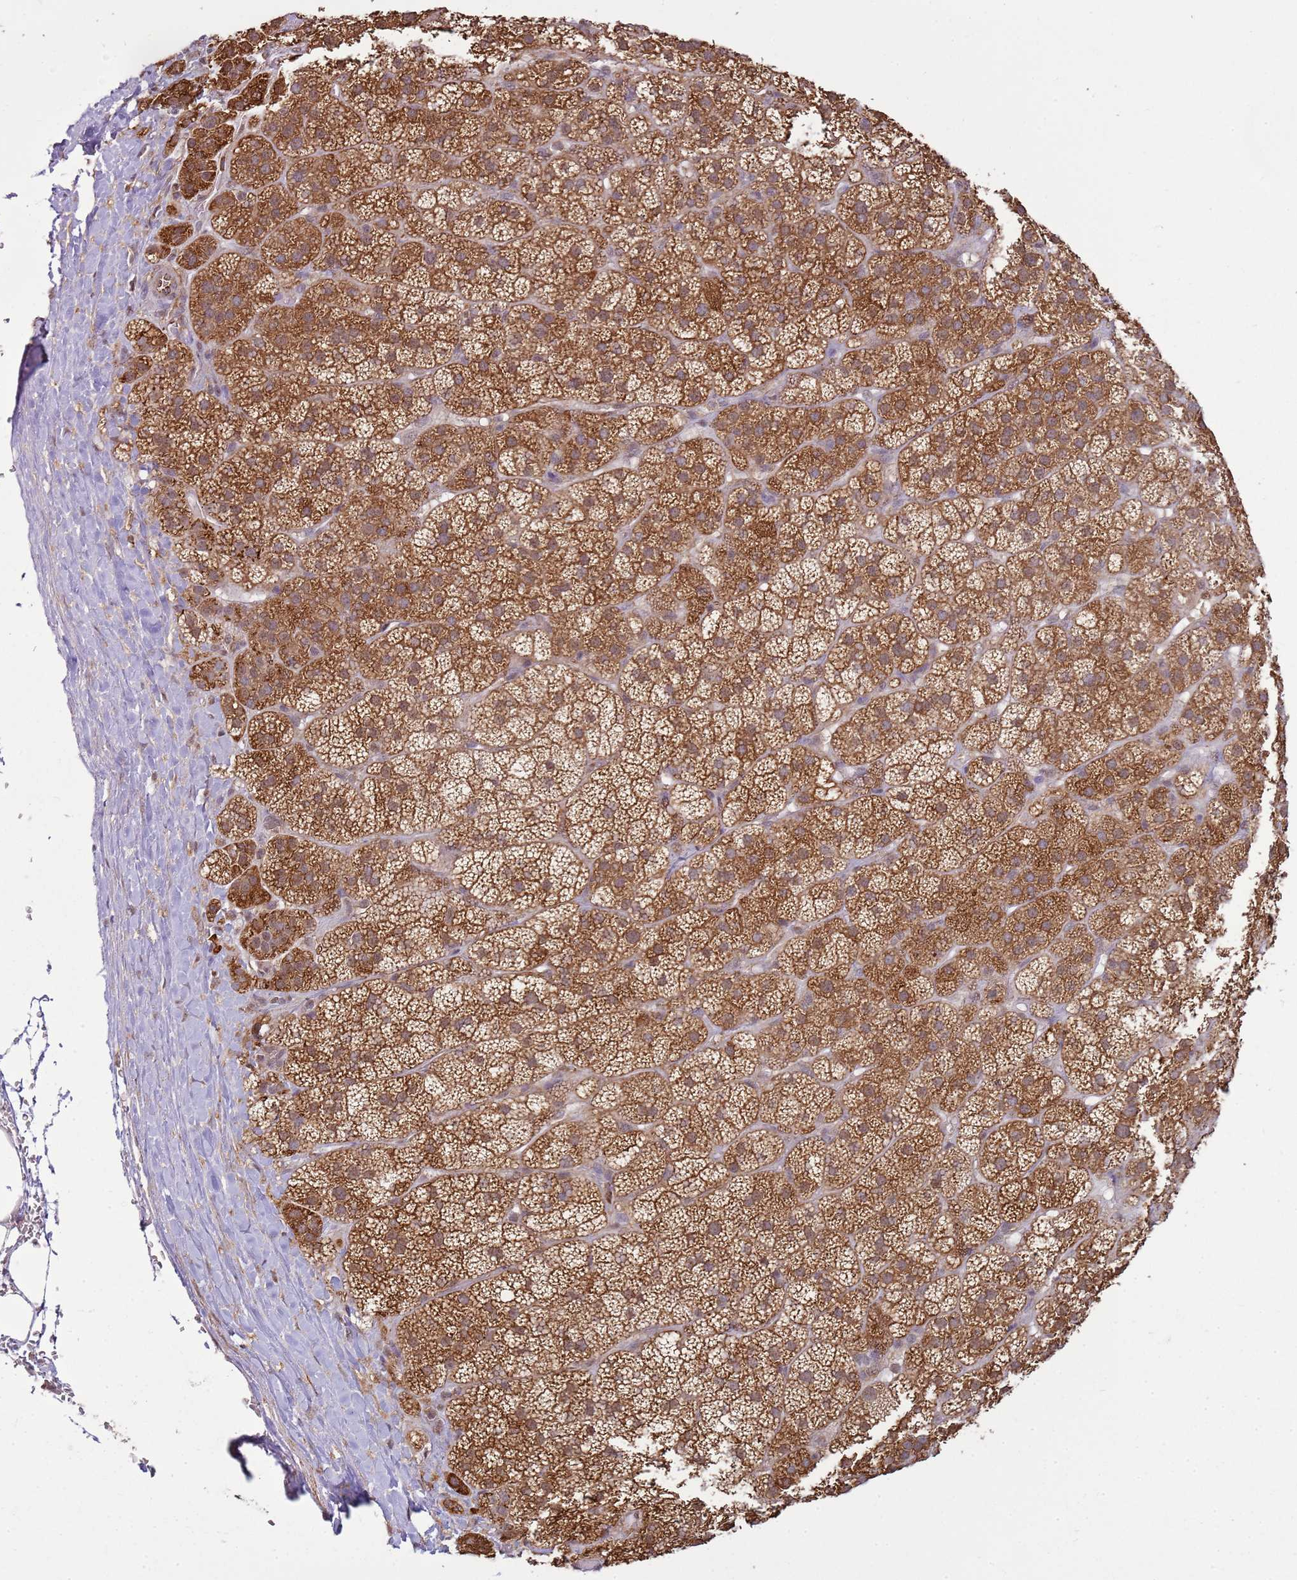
{"staining": {"intensity": "moderate", "quantity": ">75%", "location": "cytoplasmic/membranous"}, "tissue": "adrenal gland", "cell_type": "Glandular cells", "image_type": "normal", "snomed": [{"axis": "morphology", "description": "Normal tissue, NOS"}, {"axis": "topography", "description": "Adrenal gland"}], "caption": "This is a histology image of IHC staining of normal adrenal gland, which shows moderate expression in the cytoplasmic/membranous of glandular cells.", "gene": "GABRE", "patient": {"sex": "female", "age": 70}}